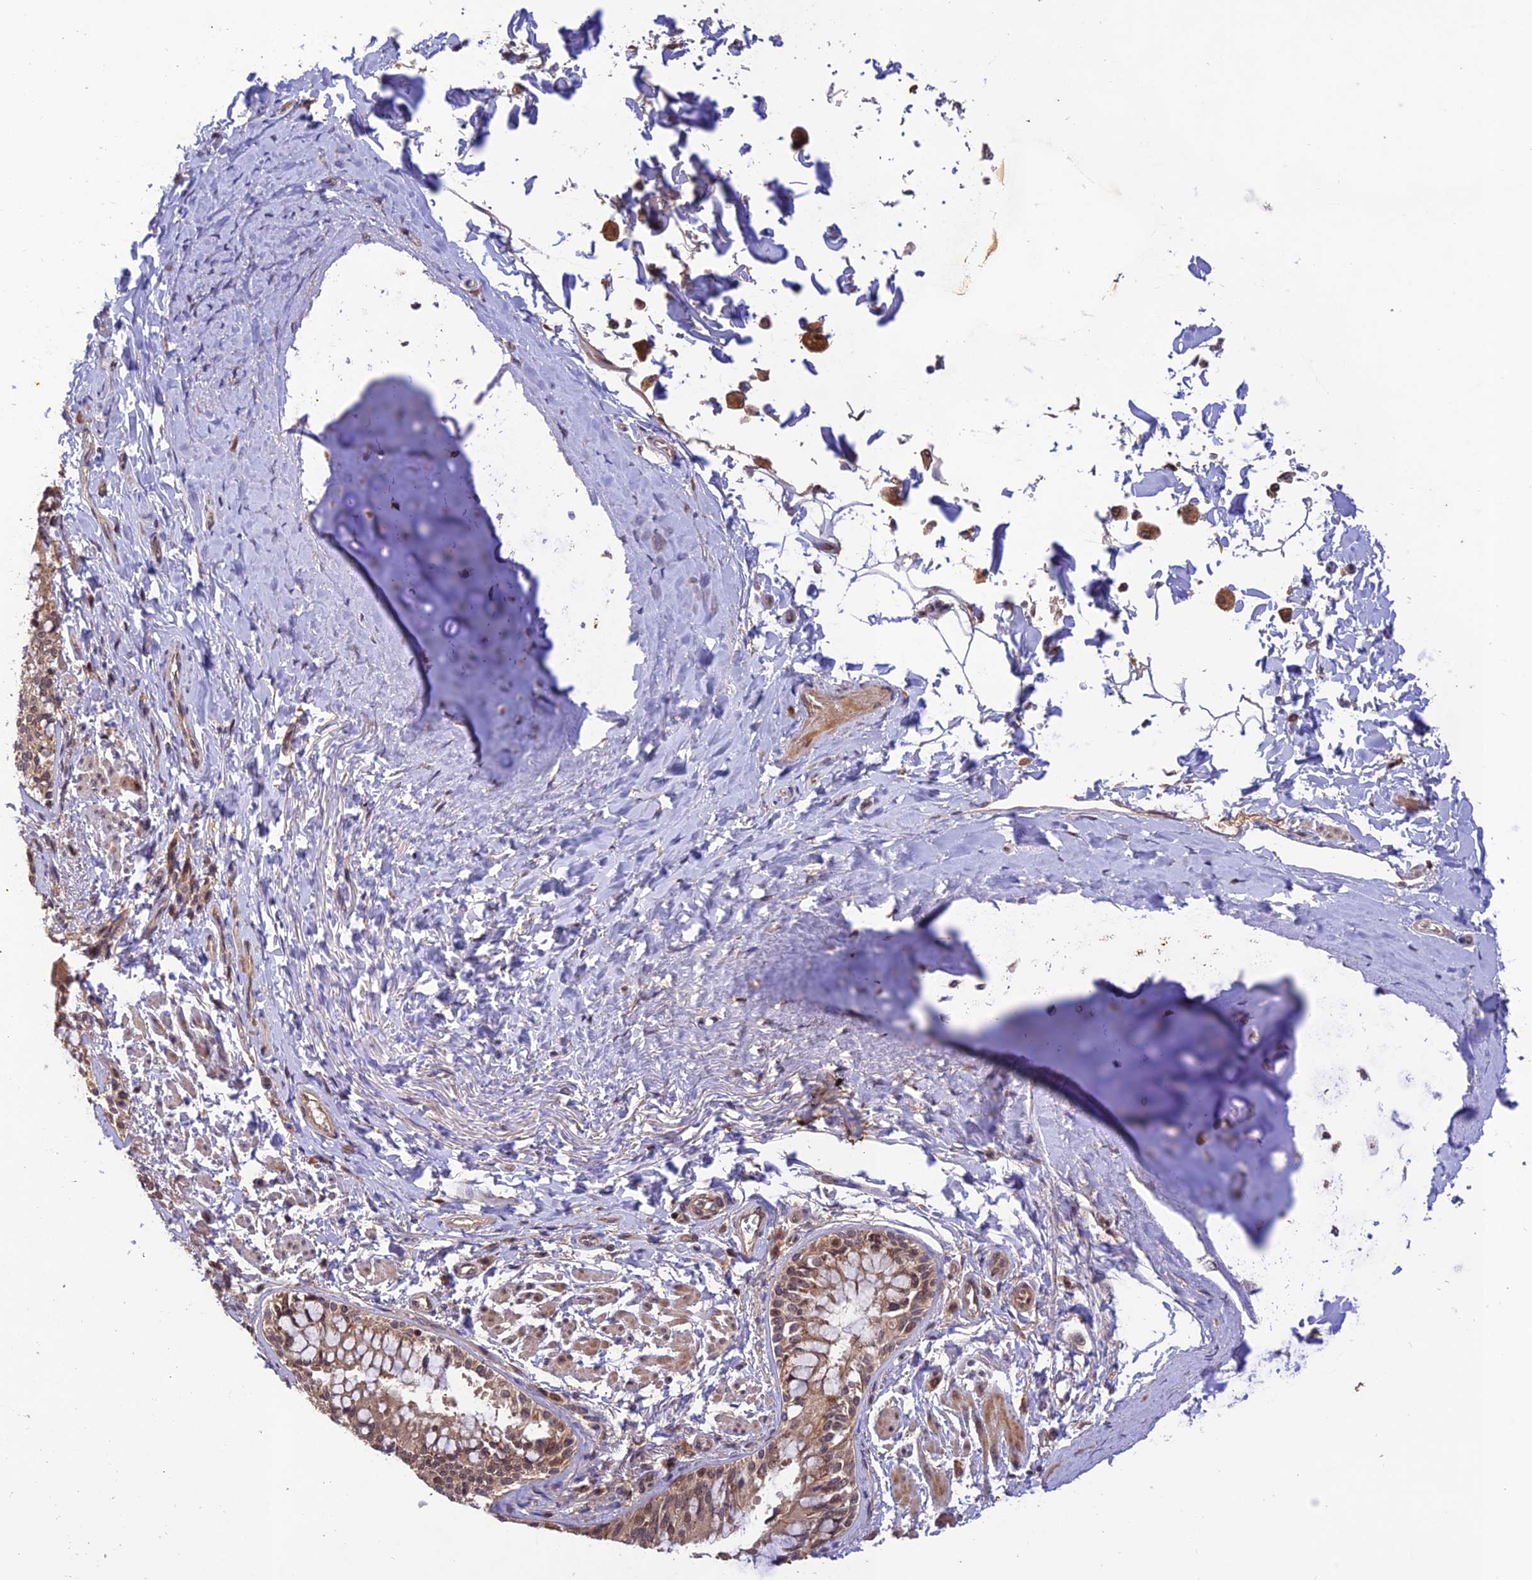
{"staining": {"intensity": "moderate", "quantity": ">75%", "location": "cytoplasmic/membranous,nuclear"}, "tissue": "bronchus", "cell_type": "Respiratory epithelial cells", "image_type": "normal", "snomed": [{"axis": "morphology", "description": "Normal tissue, NOS"}, {"axis": "morphology", "description": "Inflammation, NOS"}, {"axis": "topography", "description": "Lung"}], "caption": "The immunohistochemical stain highlights moderate cytoplasmic/membranous,nuclear expression in respiratory epithelial cells of normal bronchus.", "gene": "REV1", "patient": {"sex": "female", "age": 46}}